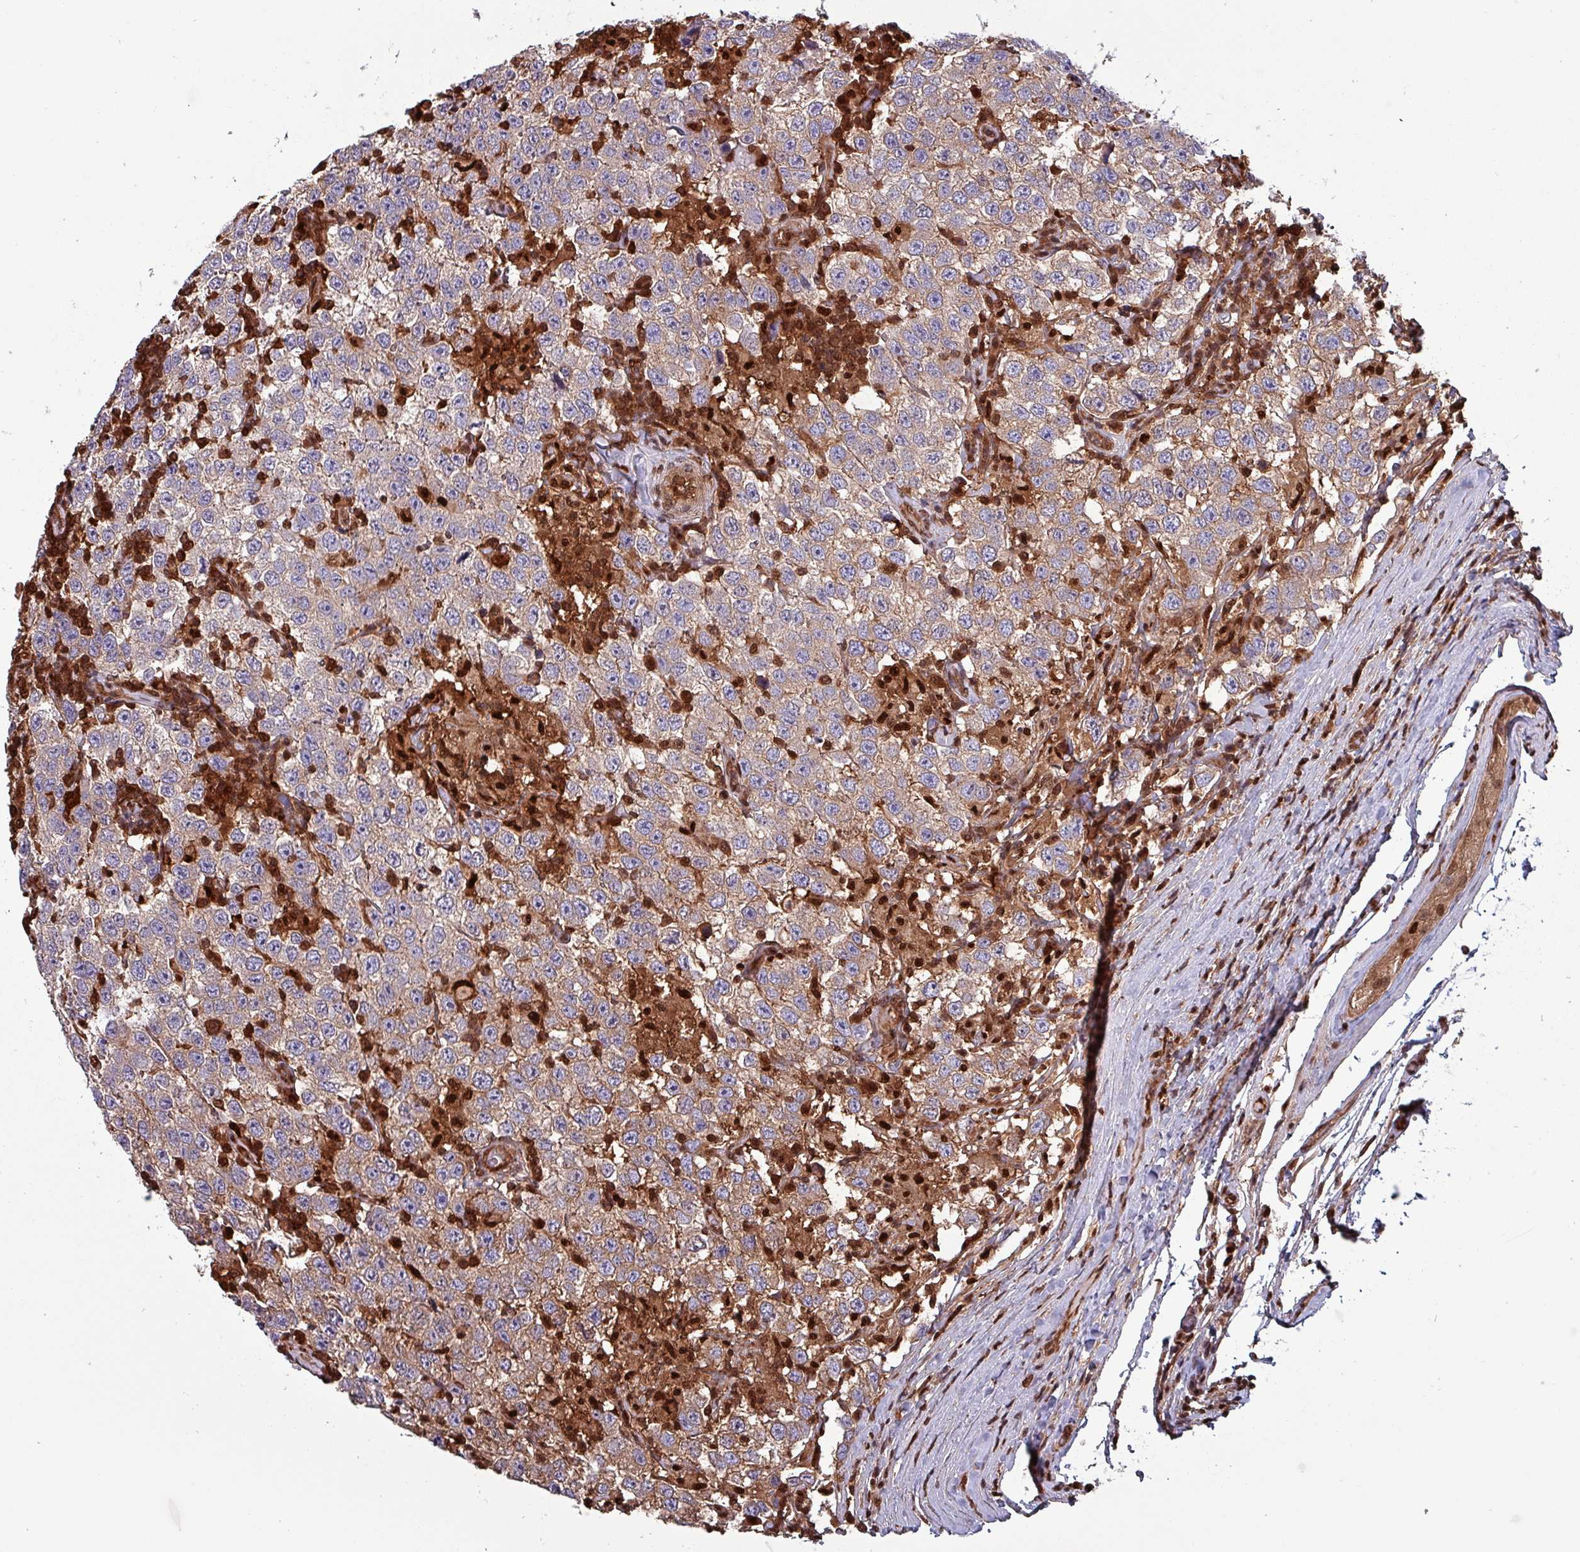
{"staining": {"intensity": "weak", "quantity": ">75%", "location": "cytoplasmic/membranous"}, "tissue": "testis cancer", "cell_type": "Tumor cells", "image_type": "cancer", "snomed": [{"axis": "morphology", "description": "Seminoma, NOS"}, {"axis": "topography", "description": "Testis"}], "caption": "A low amount of weak cytoplasmic/membranous staining is appreciated in about >75% of tumor cells in testis seminoma tissue.", "gene": "PSMB8", "patient": {"sex": "male", "age": 41}}